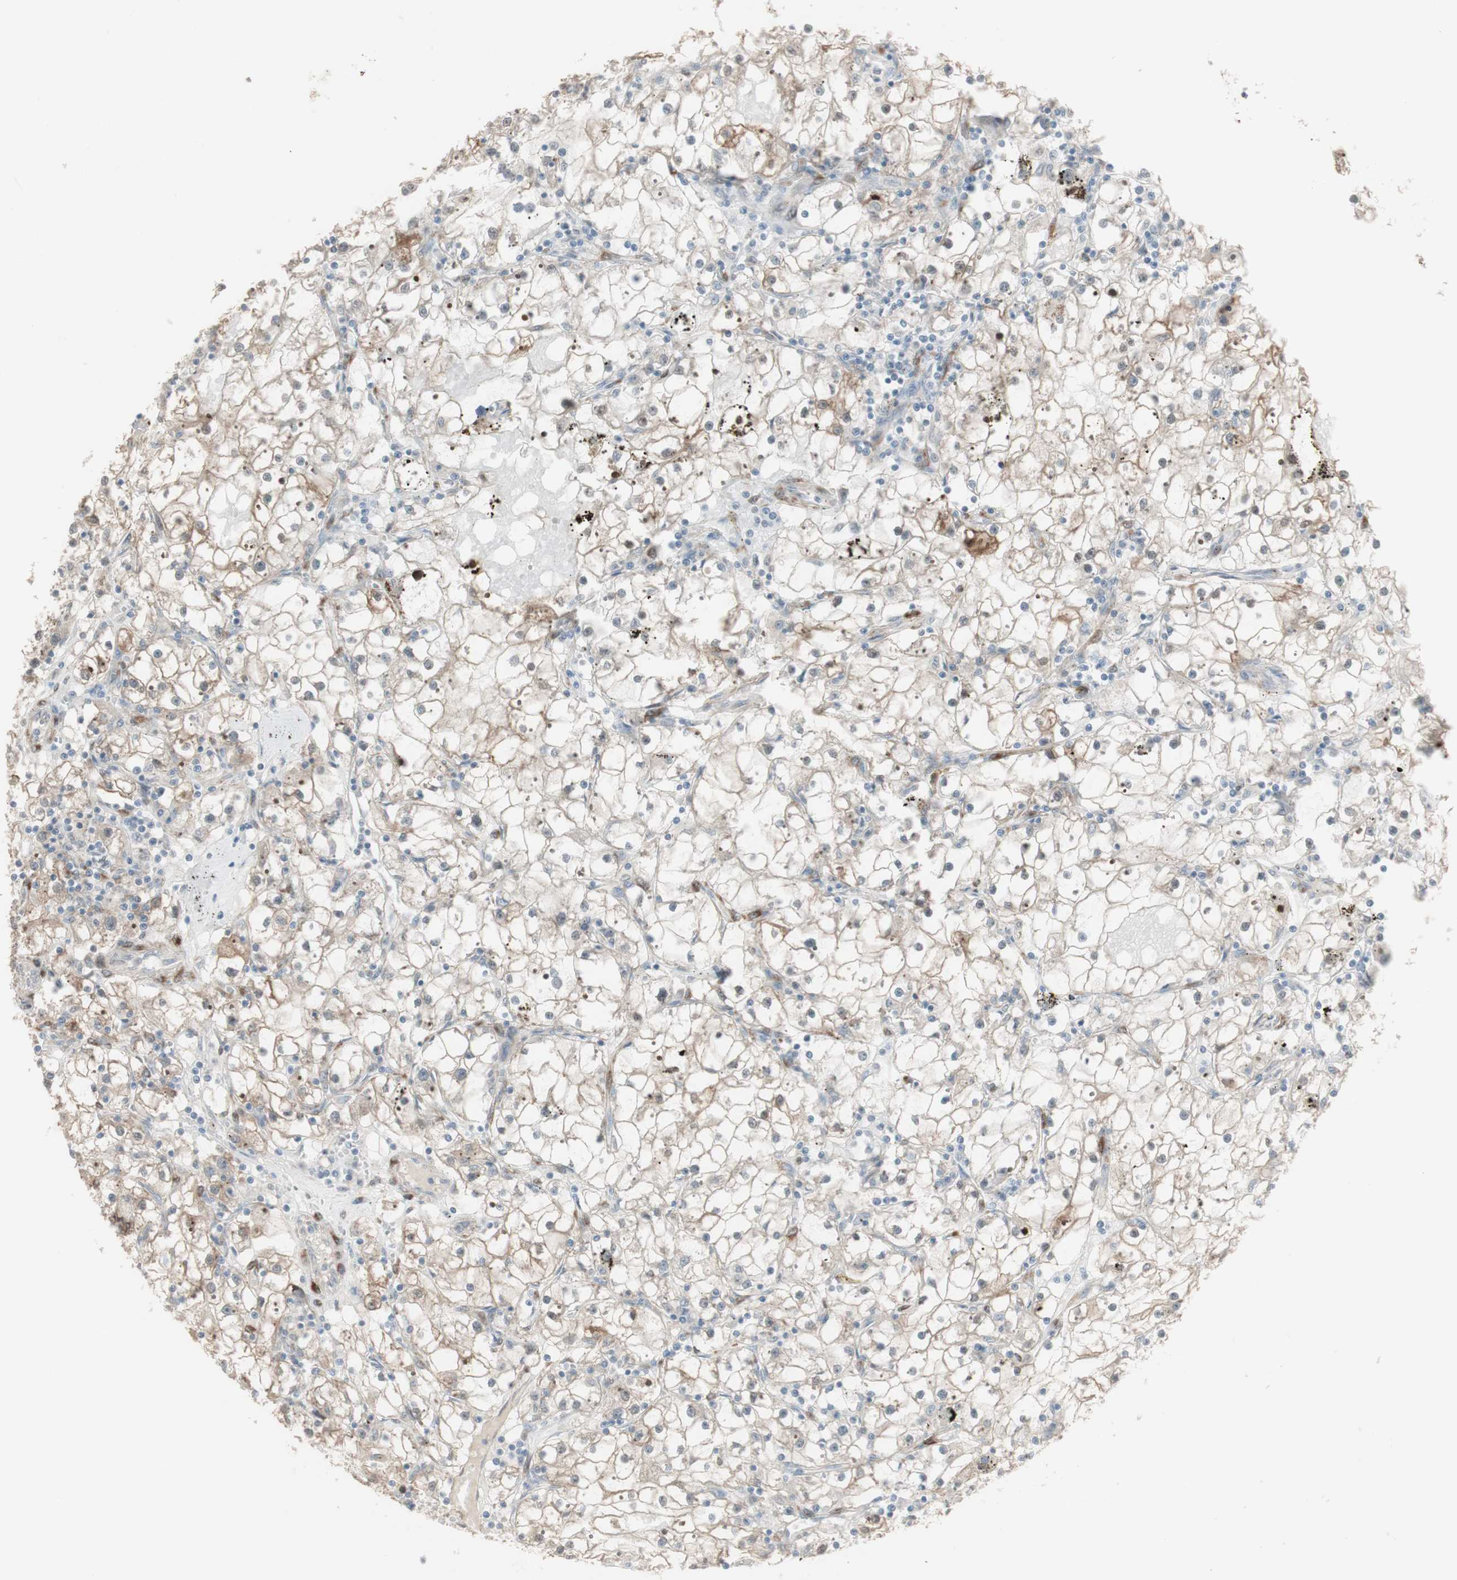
{"staining": {"intensity": "moderate", "quantity": ">75%", "location": "cytoplasmic/membranous"}, "tissue": "renal cancer", "cell_type": "Tumor cells", "image_type": "cancer", "snomed": [{"axis": "morphology", "description": "Adenocarcinoma, NOS"}, {"axis": "topography", "description": "Kidney"}], "caption": "Immunohistochemistry photomicrograph of renal cancer stained for a protein (brown), which demonstrates medium levels of moderate cytoplasmic/membranous expression in approximately >75% of tumor cells.", "gene": "MUC3A", "patient": {"sex": "male", "age": 56}}